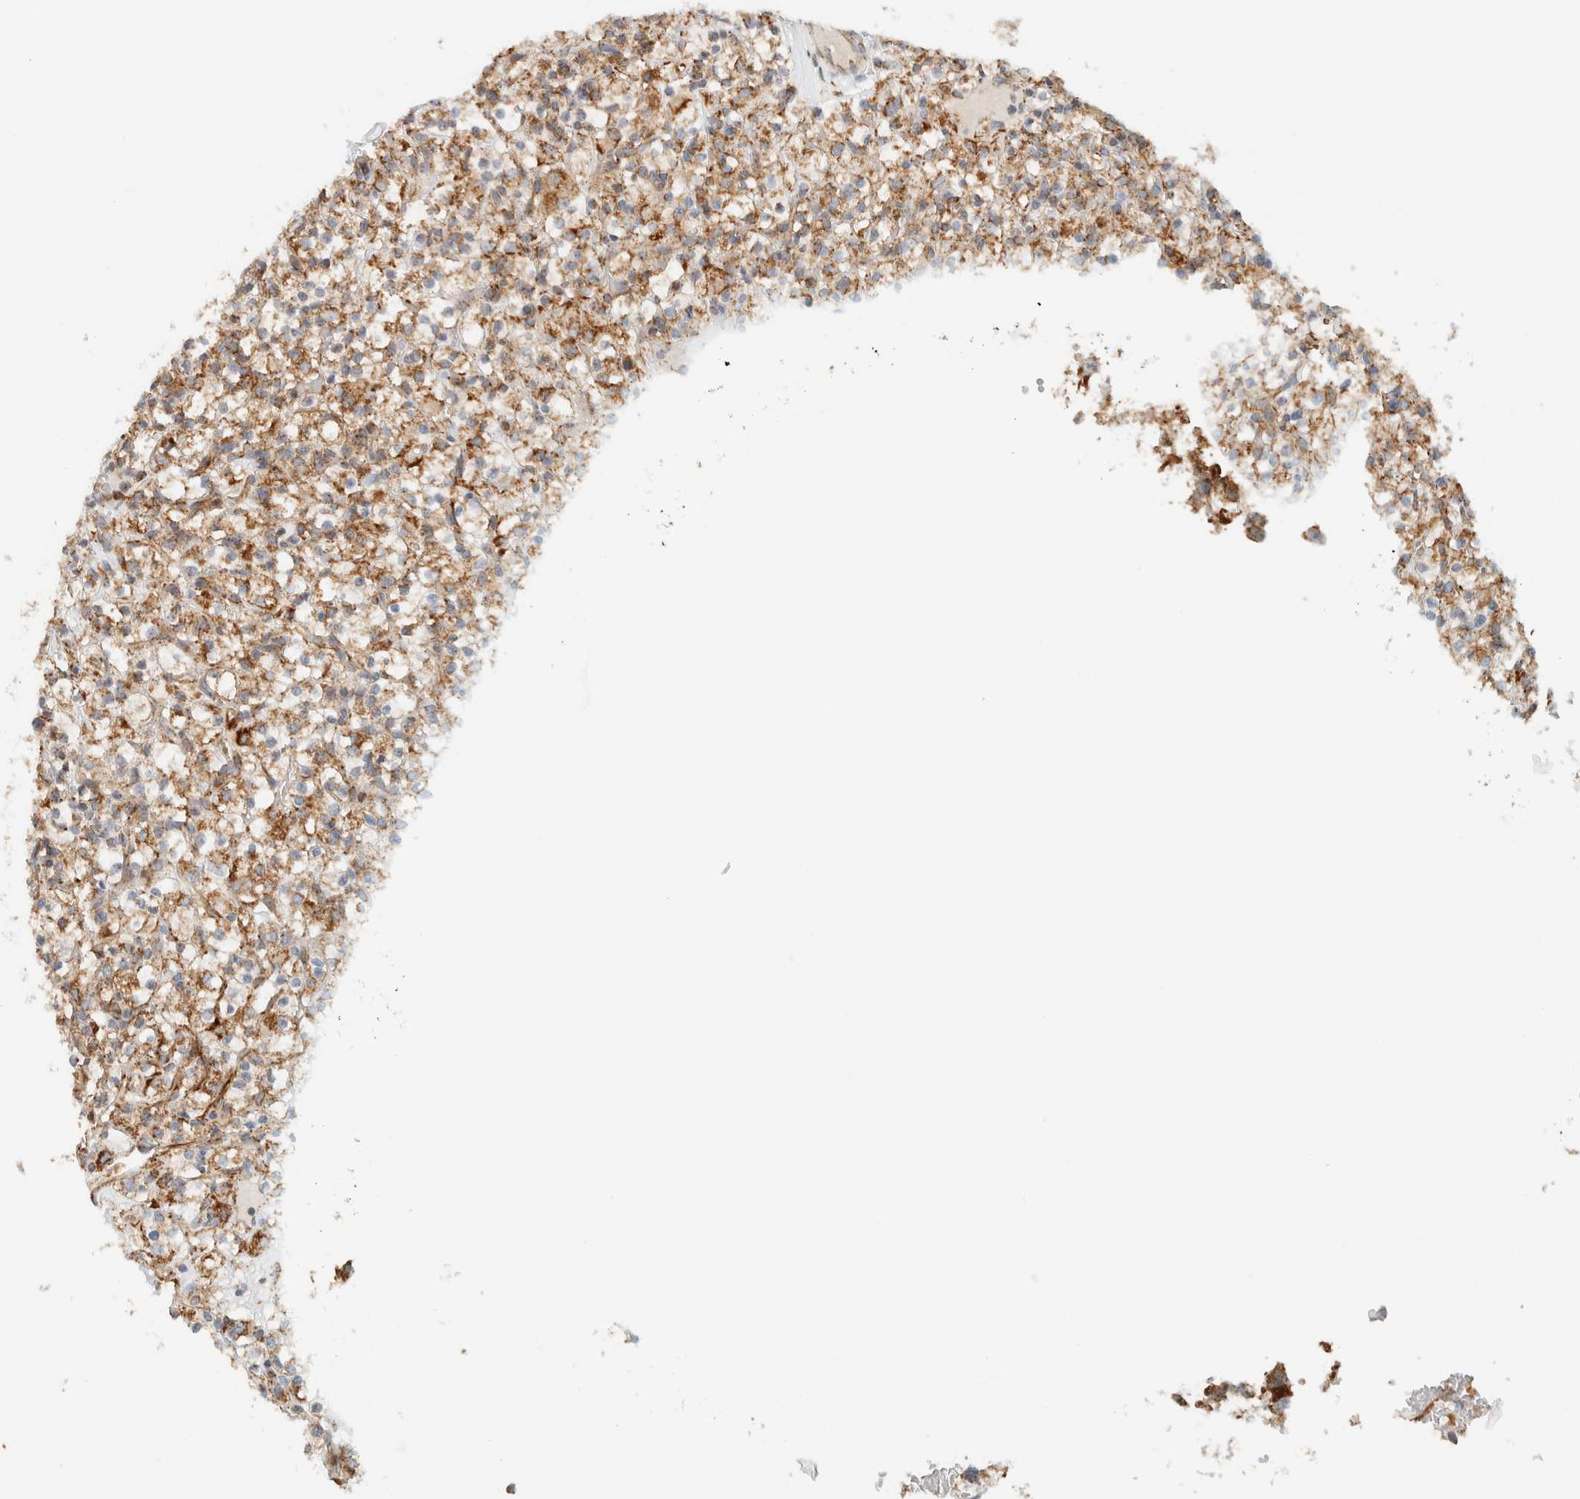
{"staining": {"intensity": "moderate", "quantity": ">75%", "location": "cytoplasmic/membranous"}, "tissue": "renal cancer", "cell_type": "Tumor cells", "image_type": "cancer", "snomed": [{"axis": "morphology", "description": "Normal tissue, NOS"}, {"axis": "morphology", "description": "Adenocarcinoma, NOS"}, {"axis": "topography", "description": "Kidney"}], "caption": "Immunohistochemical staining of human renal cancer displays moderate cytoplasmic/membranous protein expression in about >75% of tumor cells.", "gene": "KIFAP3", "patient": {"sex": "female", "age": 72}}